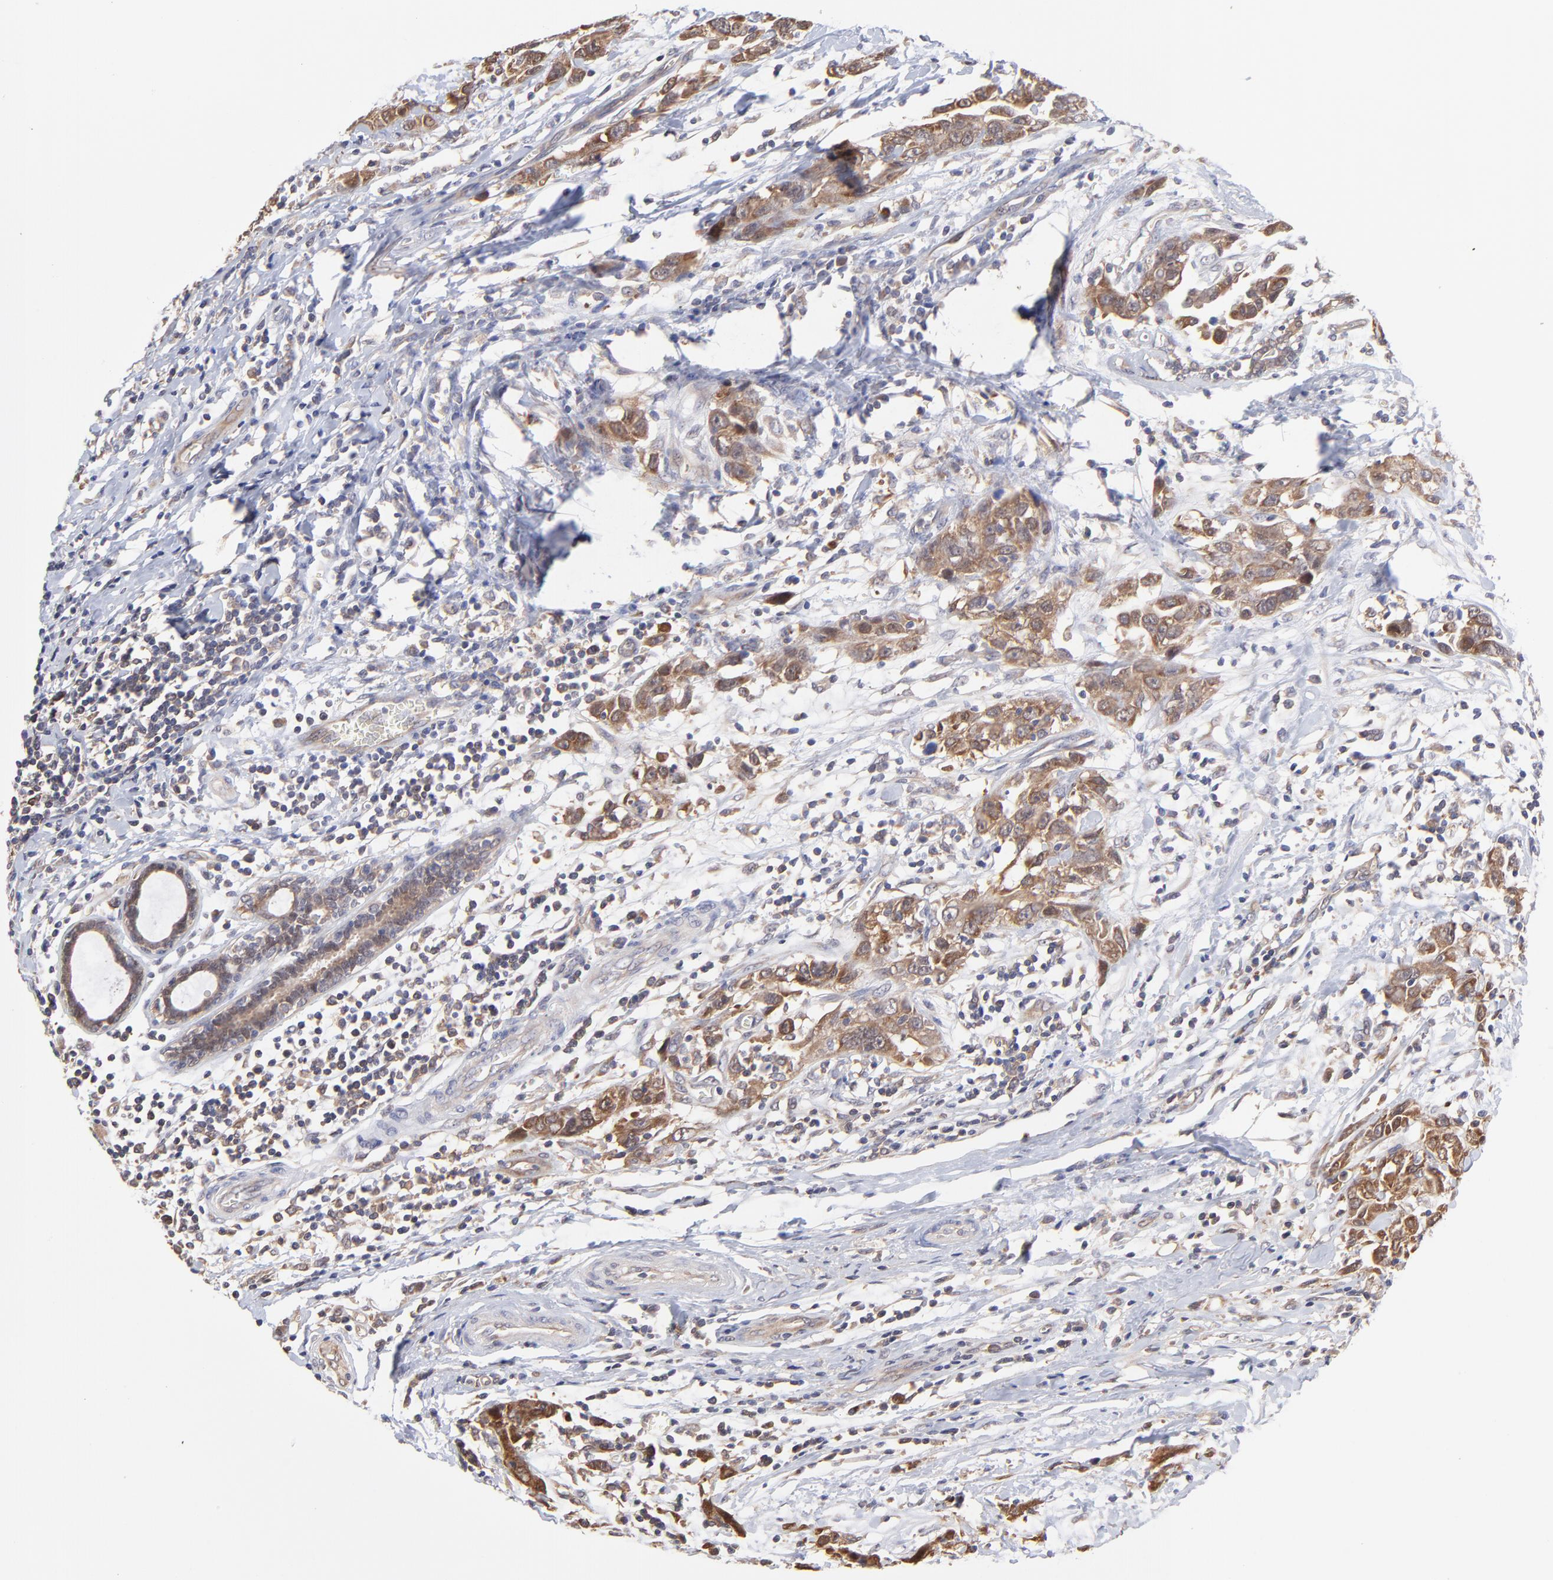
{"staining": {"intensity": "moderate", "quantity": ">75%", "location": "cytoplasmic/membranous"}, "tissue": "breast cancer", "cell_type": "Tumor cells", "image_type": "cancer", "snomed": [{"axis": "morphology", "description": "Duct carcinoma"}, {"axis": "topography", "description": "Breast"}], "caption": "Human breast infiltrating ductal carcinoma stained for a protein (brown) exhibits moderate cytoplasmic/membranous positive staining in about >75% of tumor cells.", "gene": "GART", "patient": {"sex": "female", "age": 50}}